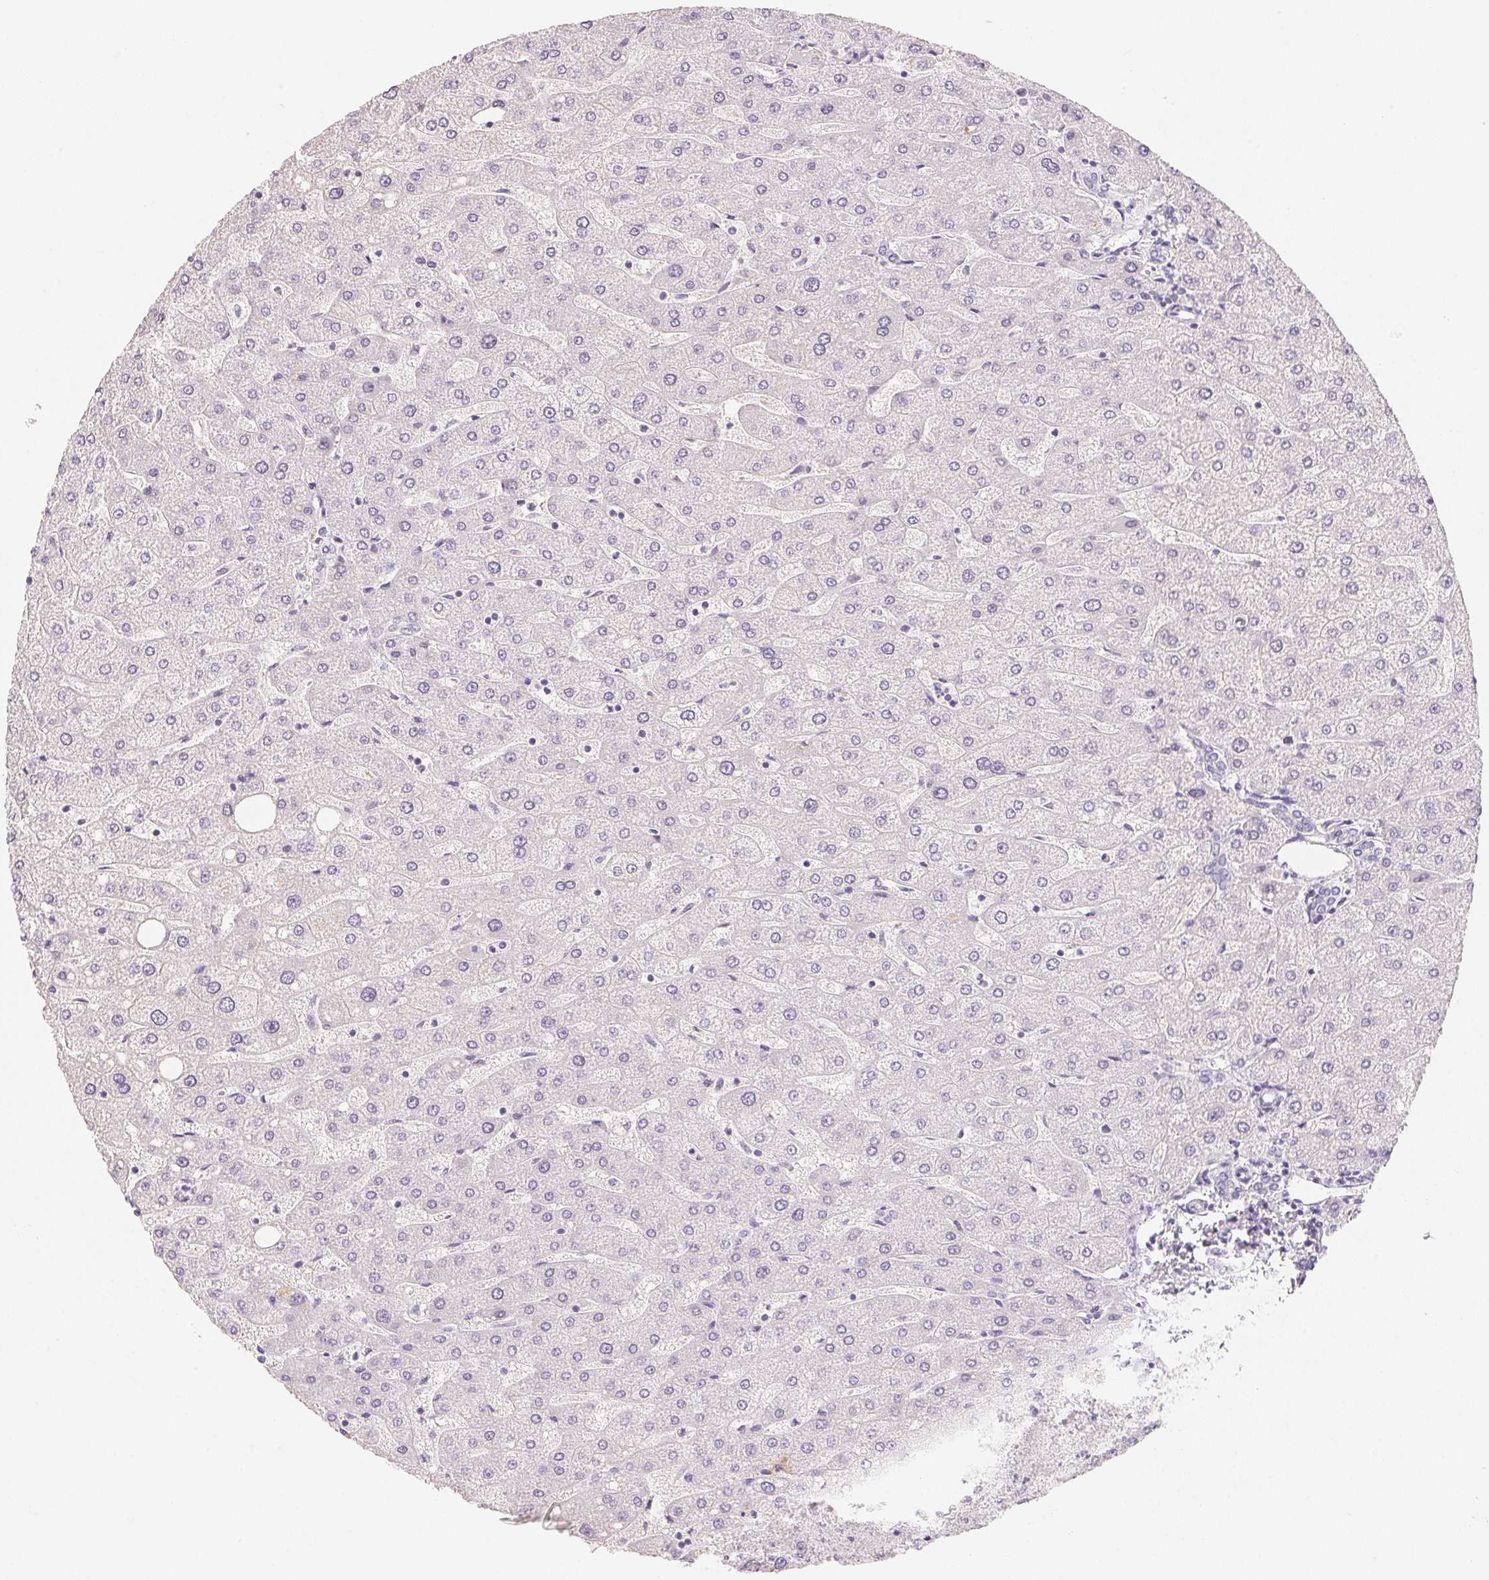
{"staining": {"intensity": "negative", "quantity": "none", "location": "none"}, "tissue": "liver", "cell_type": "Cholangiocytes", "image_type": "normal", "snomed": [{"axis": "morphology", "description": "Normal tissue, NOS"}, {"axis": "topography", "description": "Liver"}], "caption": "This histopathology image is of normal liver stained with IHC to label a protein in brown with the nuclei are counter-stained blue. There is no expression in cholangiocytes.", "gene": "ACP3", "patient": {"sex": "male", "age": 67}}